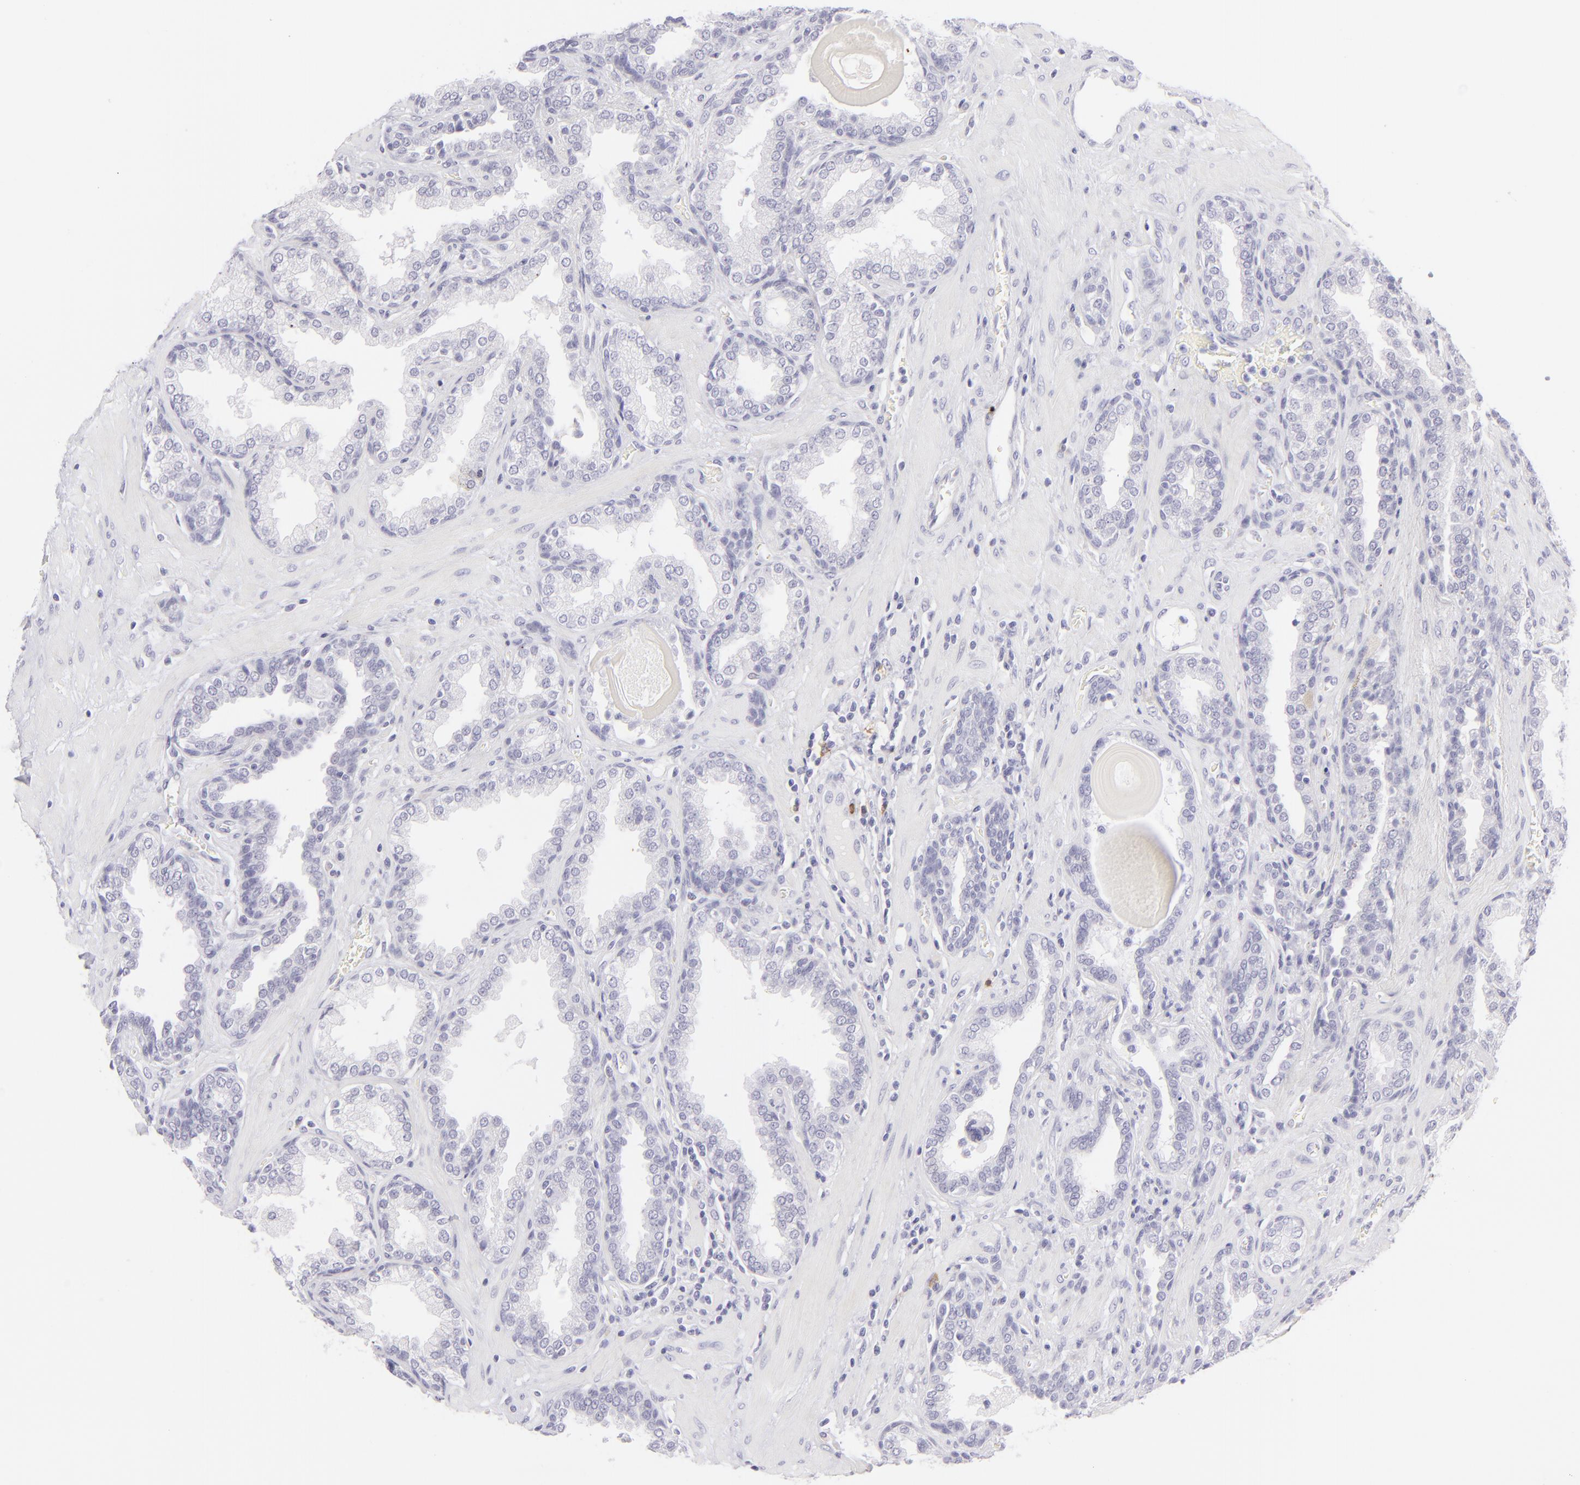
{"staining": {"intensity": "negative", "quantity": "none", "location": "none"}, "tissue": "prostate", "cell_type": "Glandular cells", "image_type": "normal", "snomed": [{"axis": "morphology", "description": "Normal tissue, NOS"}, {"axis": "topography", "description": "Prostate"}], "caption": "DAB immunohistochemical staining of unremarkable prostate demonstrates no significant staining in glandular cells.", "gene": "FCER2", "patient": {"sex": "male", "age": 51}}